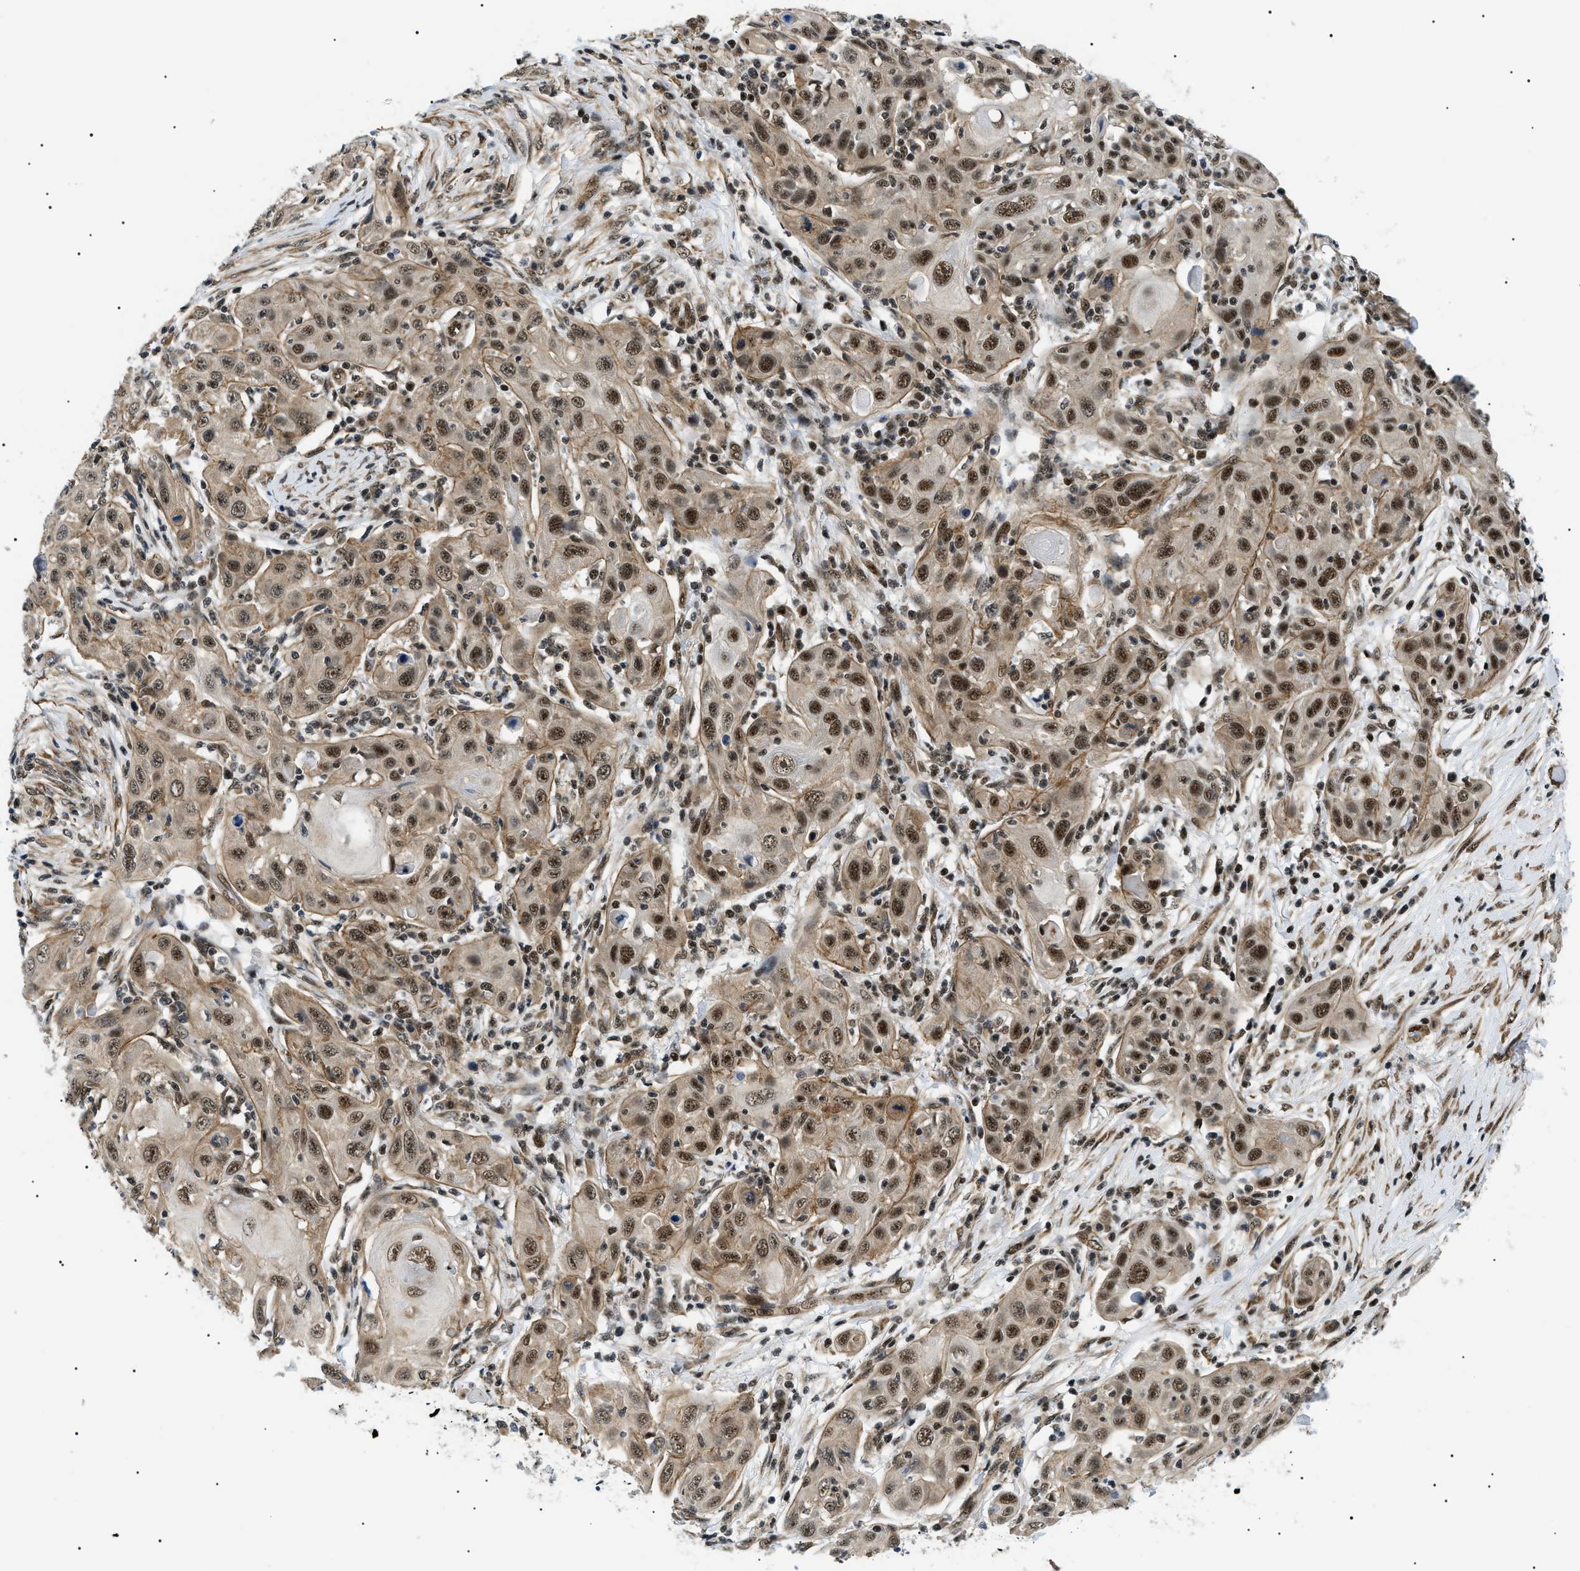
{"staining": {"intensity": "moderate", "quantity": ">75%", "location": "cytoplasmic/membranous,nuclear"}, "tissue": "skin cancer", "cell_type": "Tumor cells", "image_type": "cancer", "snomed": [{"axis": "morphology", "description": "Squamous cell carcinoma, NOS"}, {"axis": "topography", "description": "Skin"}], "caption": "Protein analysis of skin squamous cell carcinoma tissue exhibits moderate cytoplasmic/membranous and nuclear staining in approximately >75% of tumor cells. Nuclei are stained in blue.", "gene": "CWC25", "patient": {"sex": "female", "age": 88}}